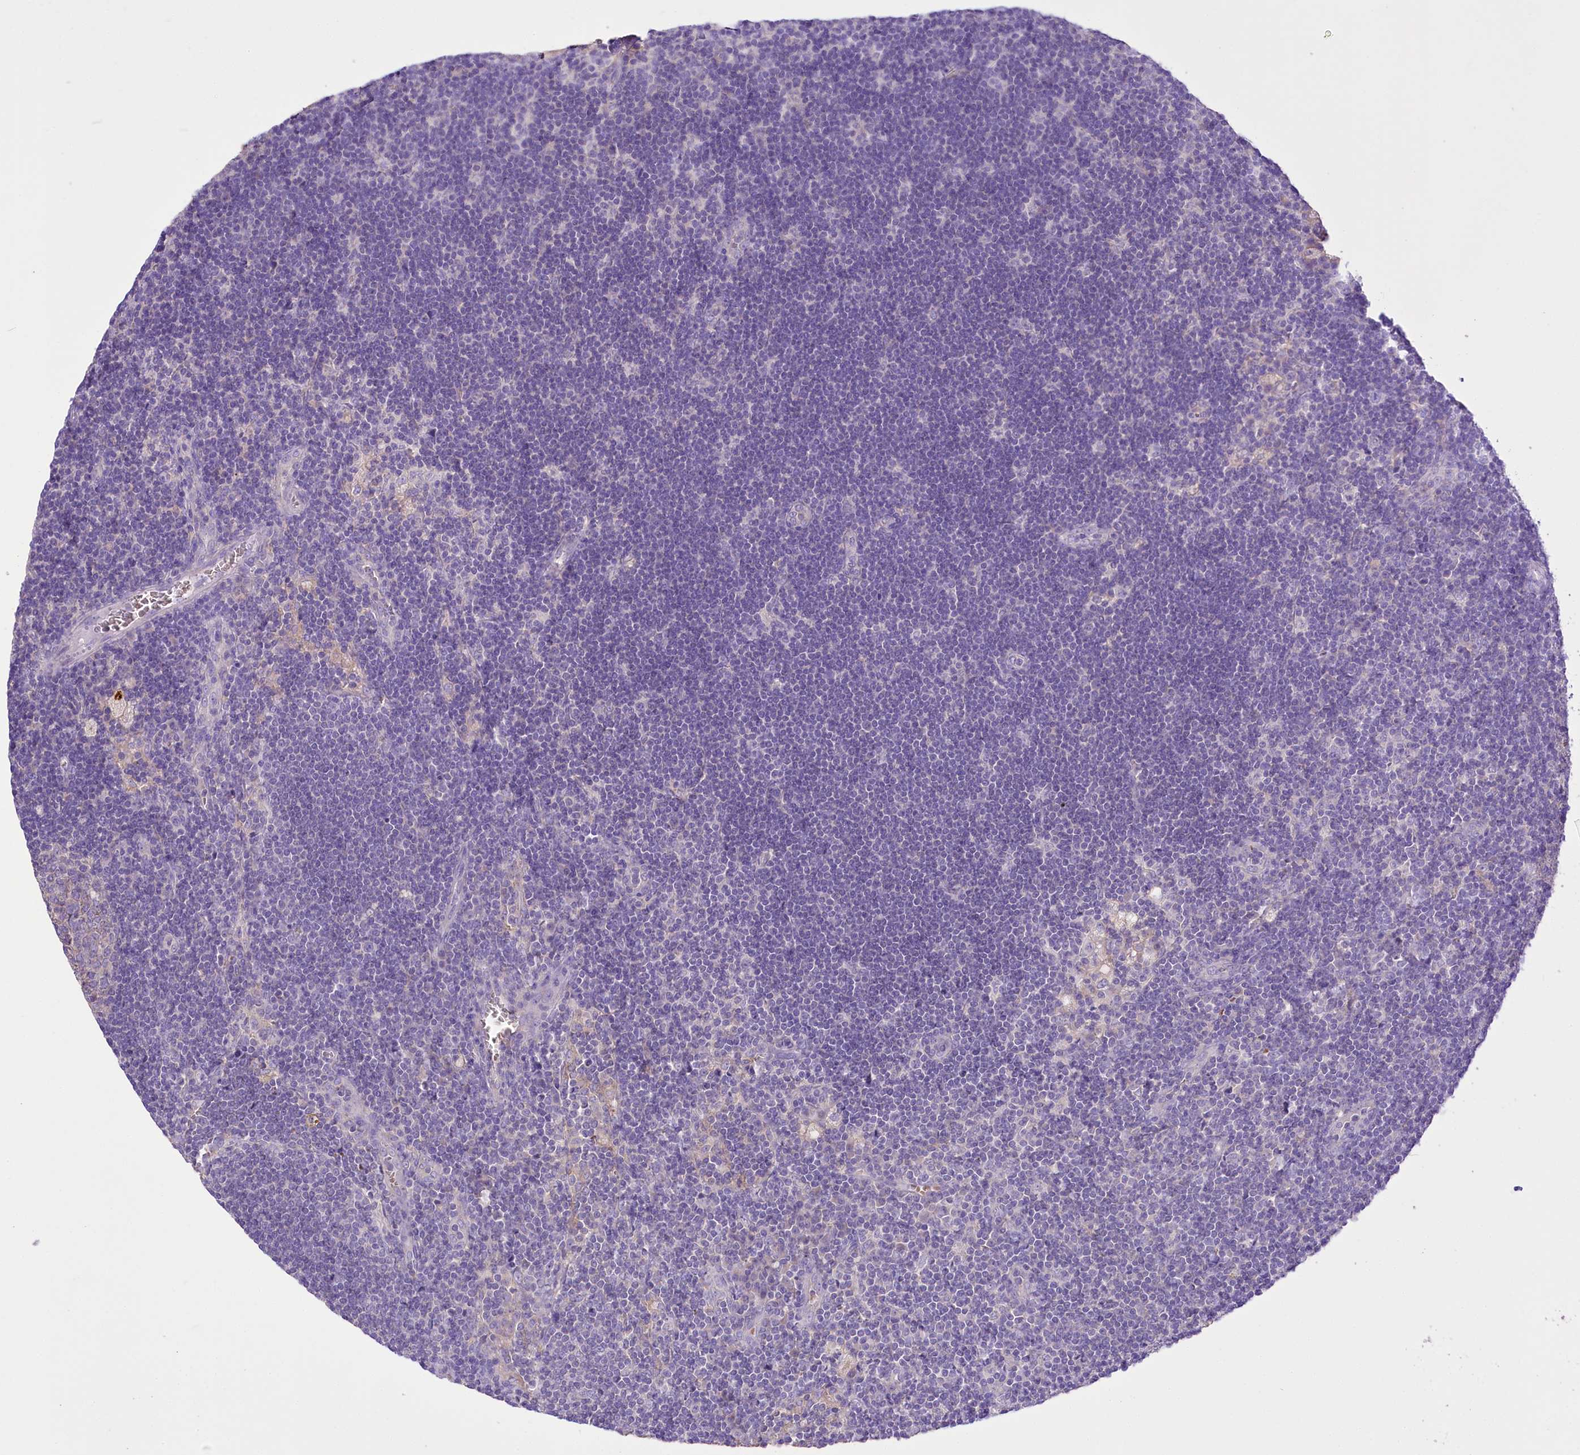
{"staining": {"intensity": "negative", "quantity": "none", "location": "none"}, "tissue": "lymph node", "cell_type": "Non-germinal center cells", "image_type": "normal", "snomed": [{"axis": "morphology", "description": "Normal tissue, NOS"}, {"axis": "topography", "description": "Lymph node"}], "caption": "This is a image of IHC staining of unremarkable lymph node, which shows no positivity in non-germinal center cells. (Stains: DAB (3,3'-diaminobenzidine) IHC with hematoxylin counter stain, Microscopy: brightfield microscopy at high magnification).", "gene": "PRSS53", "patient": {"sex": "male", "age": 24}}